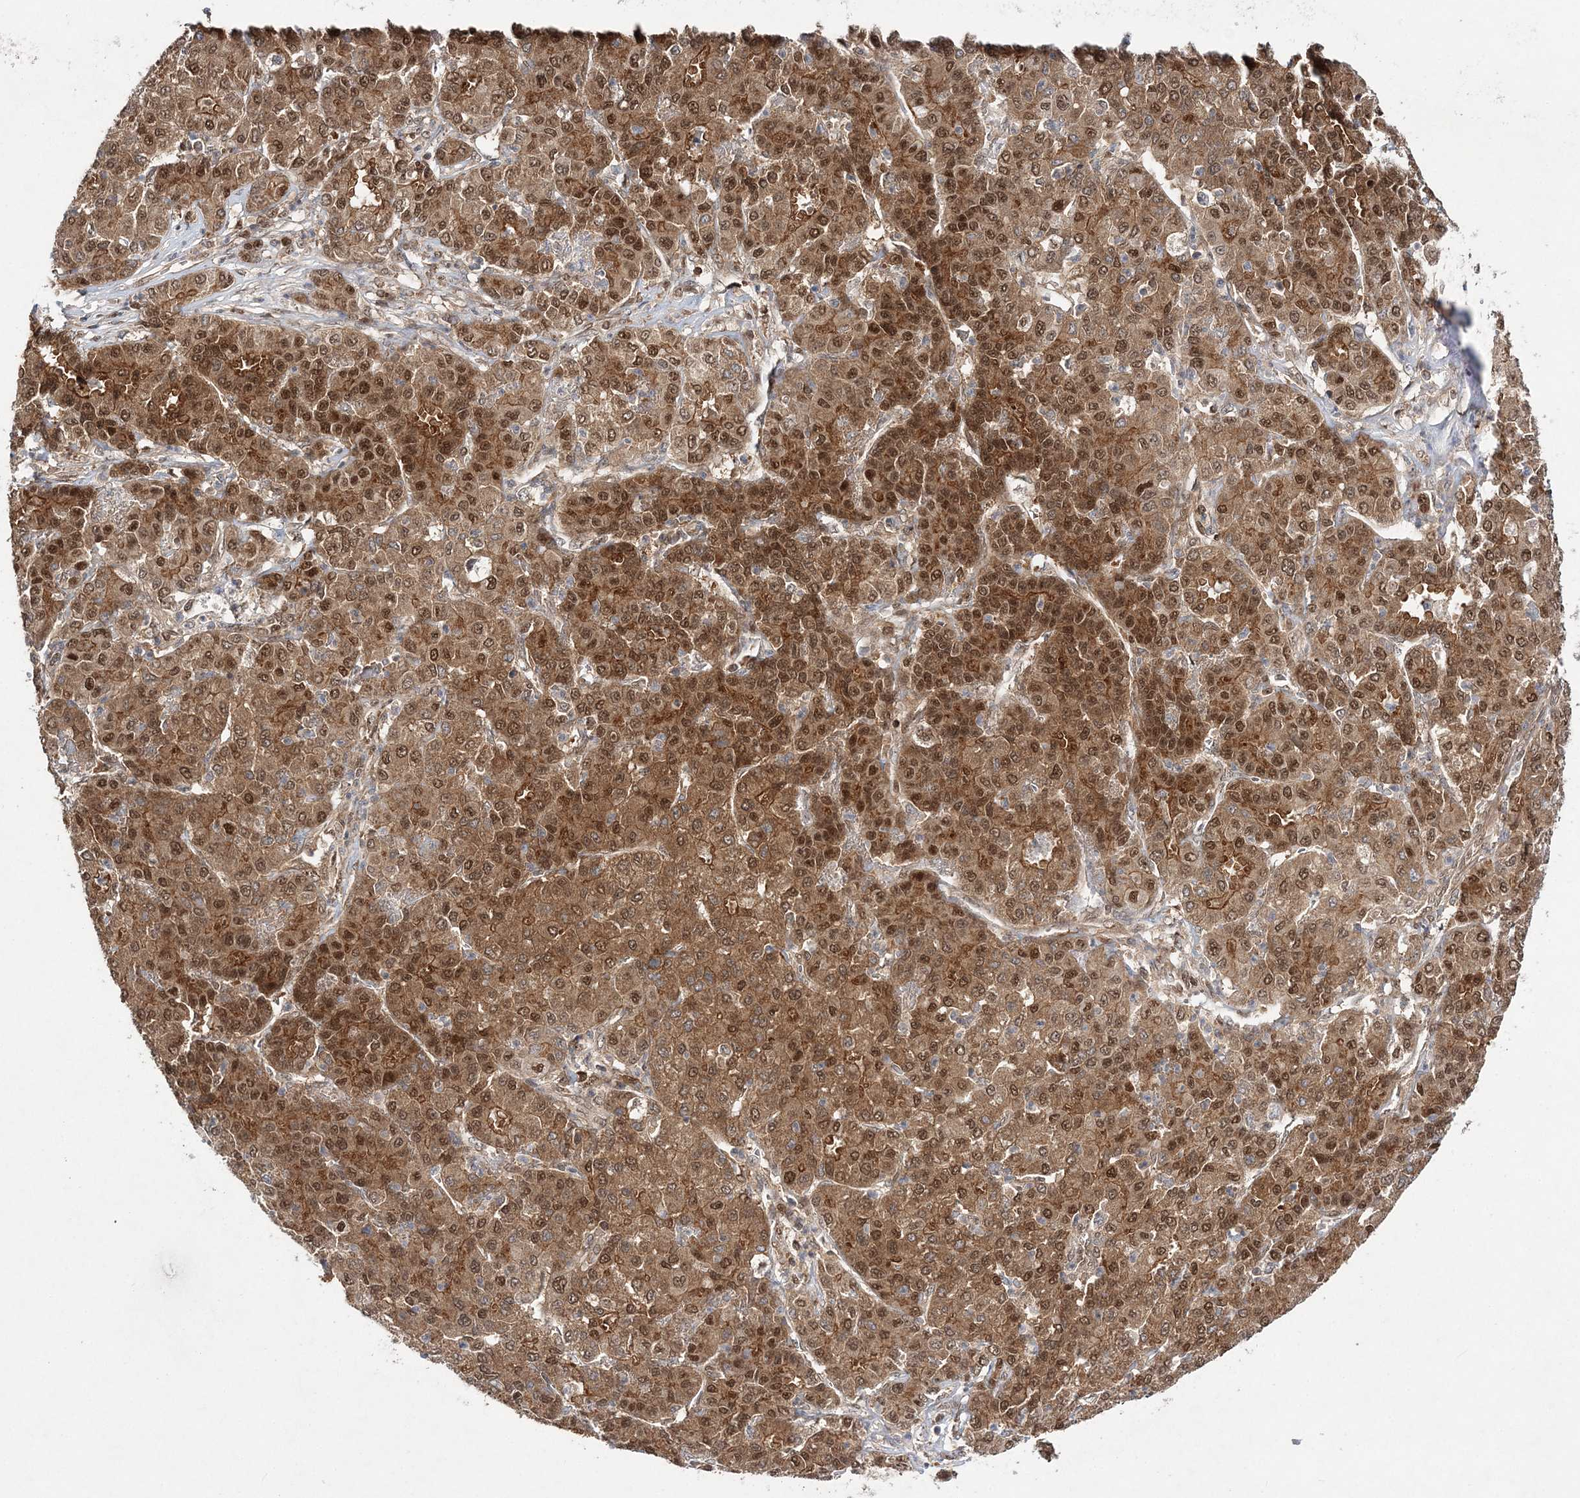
{"staining": {"intensity": "moderate", "quantity": ">75%", "location": "cytoplasmic/membranous,nuclear"}, "tissue": "liver cancer", "cell_type": "Tumor cells", "image_type": "cancer", "snomed": [{"axis": "morphology", "description": "Carcinoma, Hepatocellular, NOS"}, {"axis": "topography", "description": "Liver"}], "caption": "DAB (3,3'-diaminobenzidine) immunohistochemical staining of human liver cancer reveals moderate cytoplasmic/membranous and nuclear protein expression in about >75% of tumor cells.", "gene": "NIF3L1", "patient": {"sex": "male", "age": 65}}